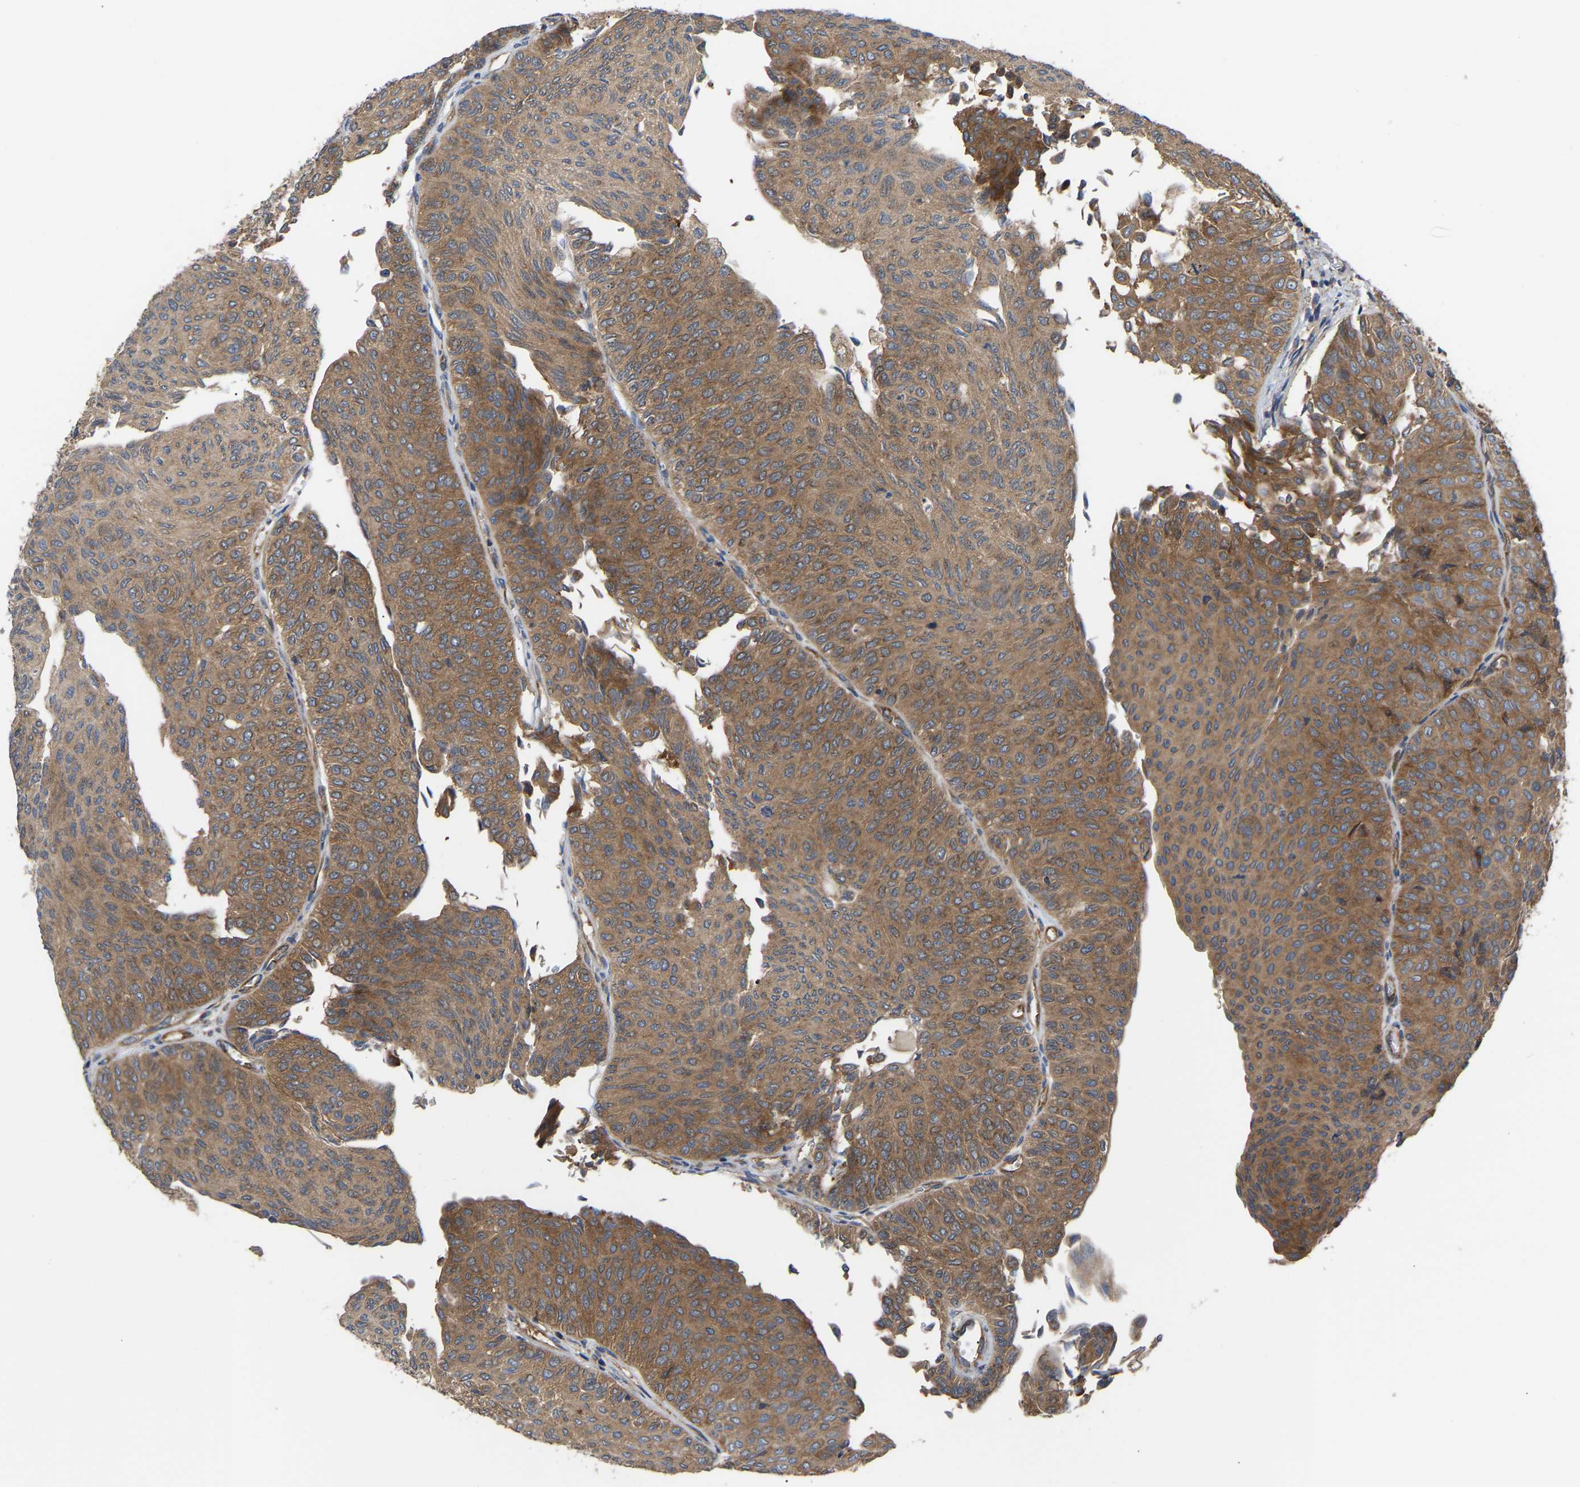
{"staining": {"intensity": "moderate", "quantity": ">75%", "location": "cytoplasmic/membranous"}, "tissue": "urothelial cancer", "cell_type": "Tumor cells", "image_type": "cancer", "snomed": [{"axis": "morphology", "description": "Urothelial carcinoma, Low grade"}, {"axis": "topography", "description": "Urinary bladder"}], "caption": "This micrograph shows IHC staining of human urothelial carcinoma (low-grade), with medium moderate cytoplasmic/membranous positivity in approximately >75% of tumor cells.", "gene": "LAPTM4B", "patient": {"sex": "male", "age": 78}}